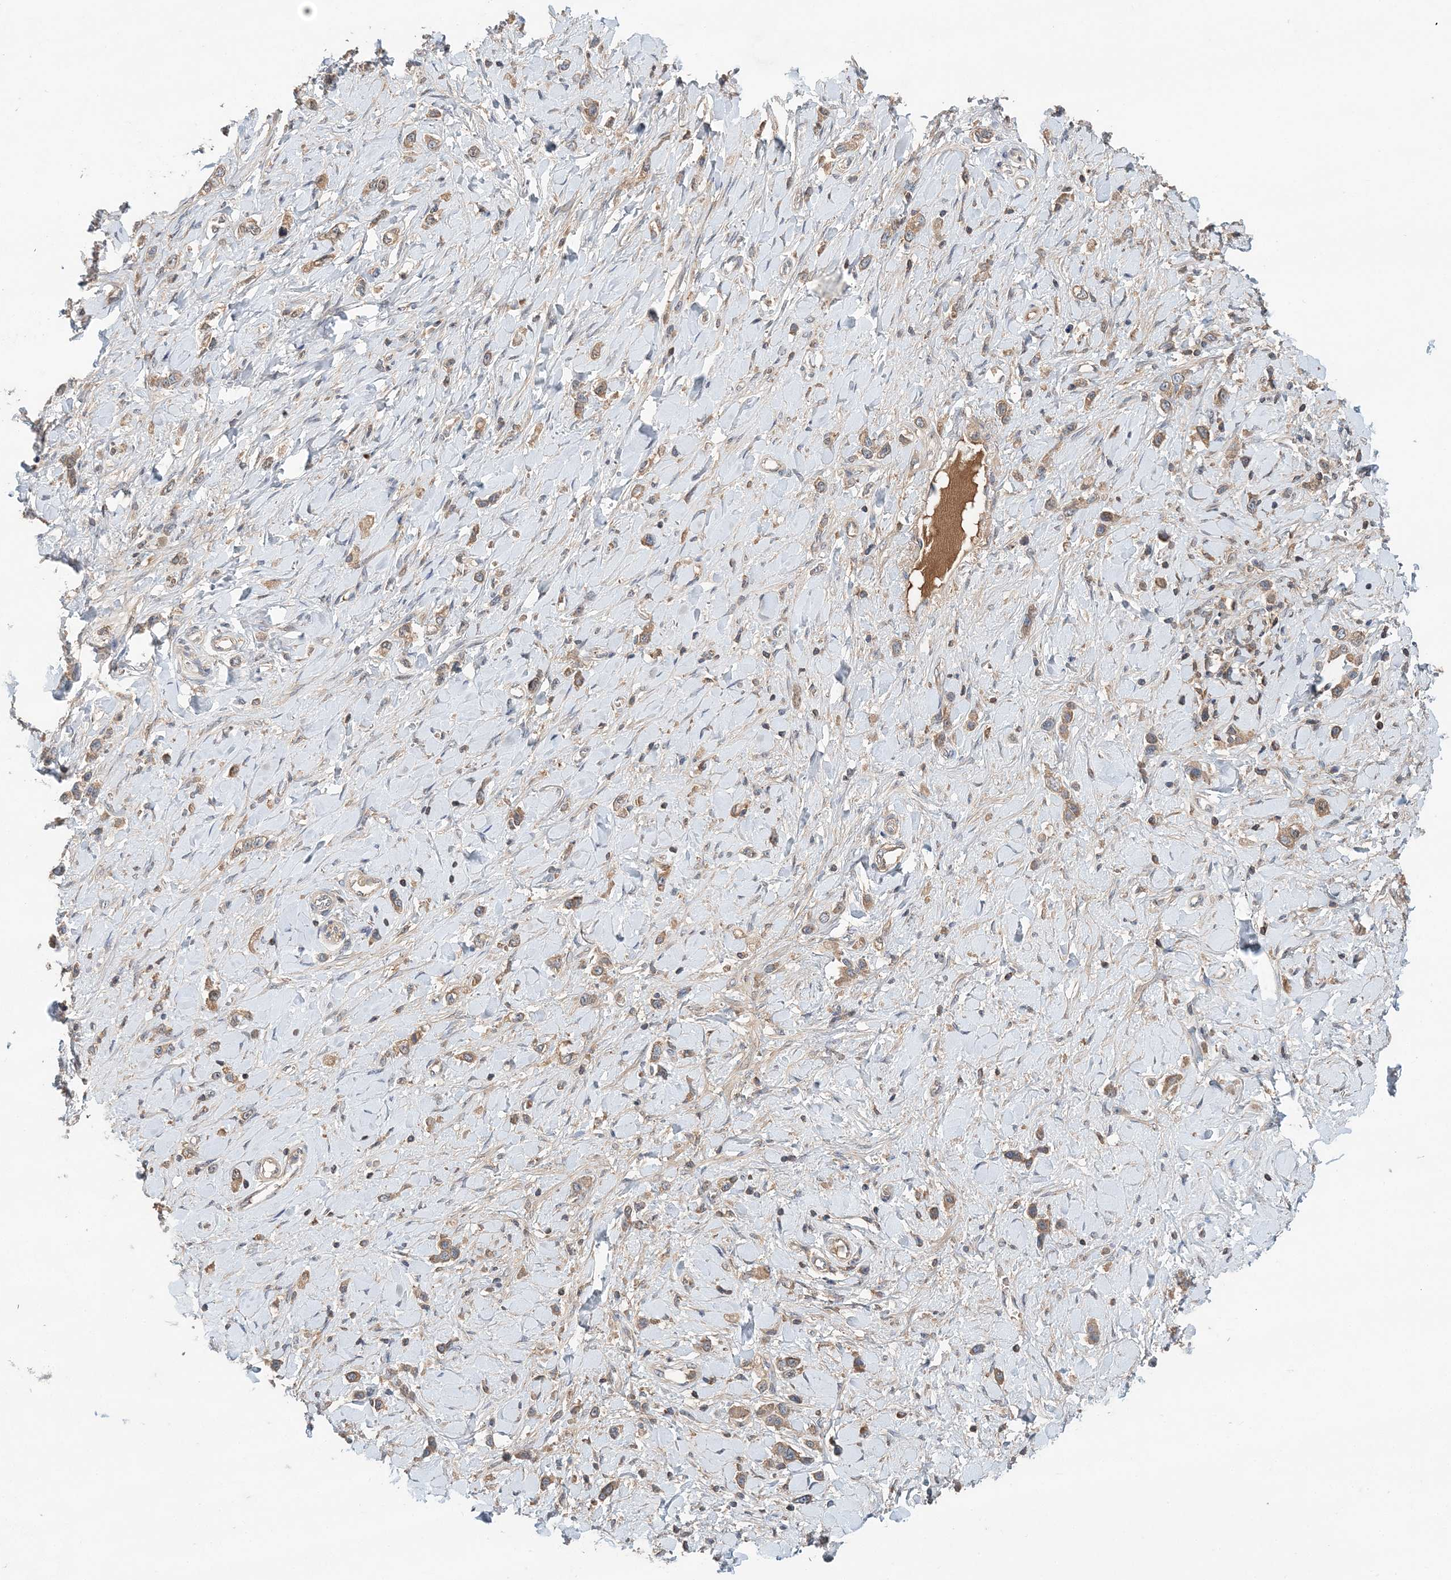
{"staining": {"intensity": "moderate", "quantity": ">75%", "location": "cytoplasmic/membranous"}, "tissue": "stomach cancer", "cell_type": "Tumor cells", "image_type": "cancer", "snomed": [{"axis": "morphology", "description": "Normal tissue, NOS"}, {"axis": "morphology", "description": "Adenocarcinoma, NOS"}, {"axis": "topography", "description": "Stomach, upper"}, {"axis": "topography", "description": "Stomach"}], "caption": "A histopathology image showing moderate cytoplasmic/membranous staining in about >75% of tumor cells in stomach adenocarcinoma, as visualized by brown immunohistochemical staining.", "gene": "SYCP3", "patient": {"sex": "female", "age": 65}}